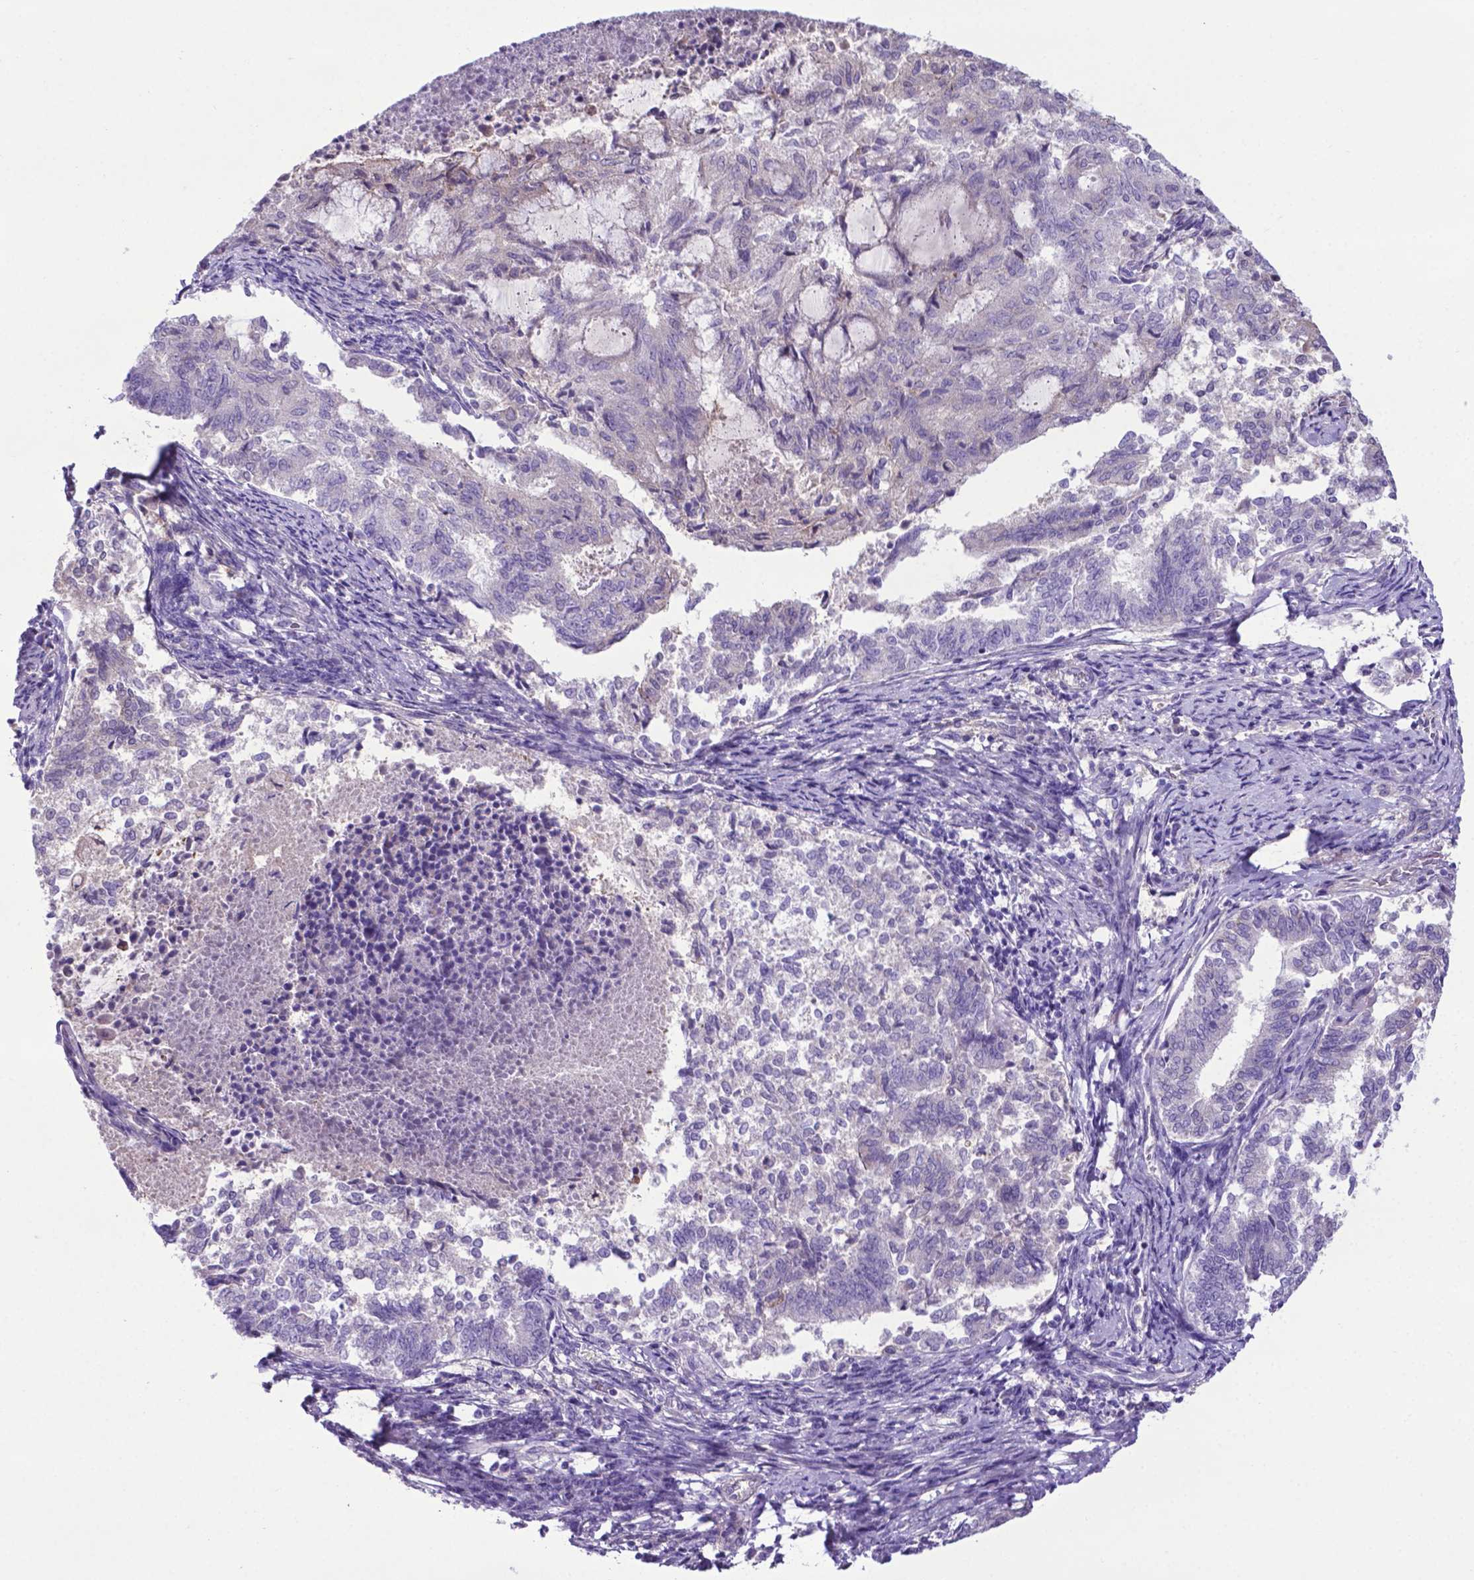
{"staining": {"intensity": "negative", "quantity": "none", "location": "none"}, "tissue": "endometrial cancer", "cell_type": "Tumor cells", "image_type": "cancer", "snomed": [{"axis": "morphology", "description": "Adenocarcinoma, NOS"}, {"axis": "topography", "description": "Endometrium"}], "caption": "DAB (3,3'-diaminobenzidine) immunohistochemical staining of human endometrial adenocarcinoma demonstrates no significant staining in tumor cells.", "gene": "ADRA2B", "patient": {"sex": "female", "age": 65}}